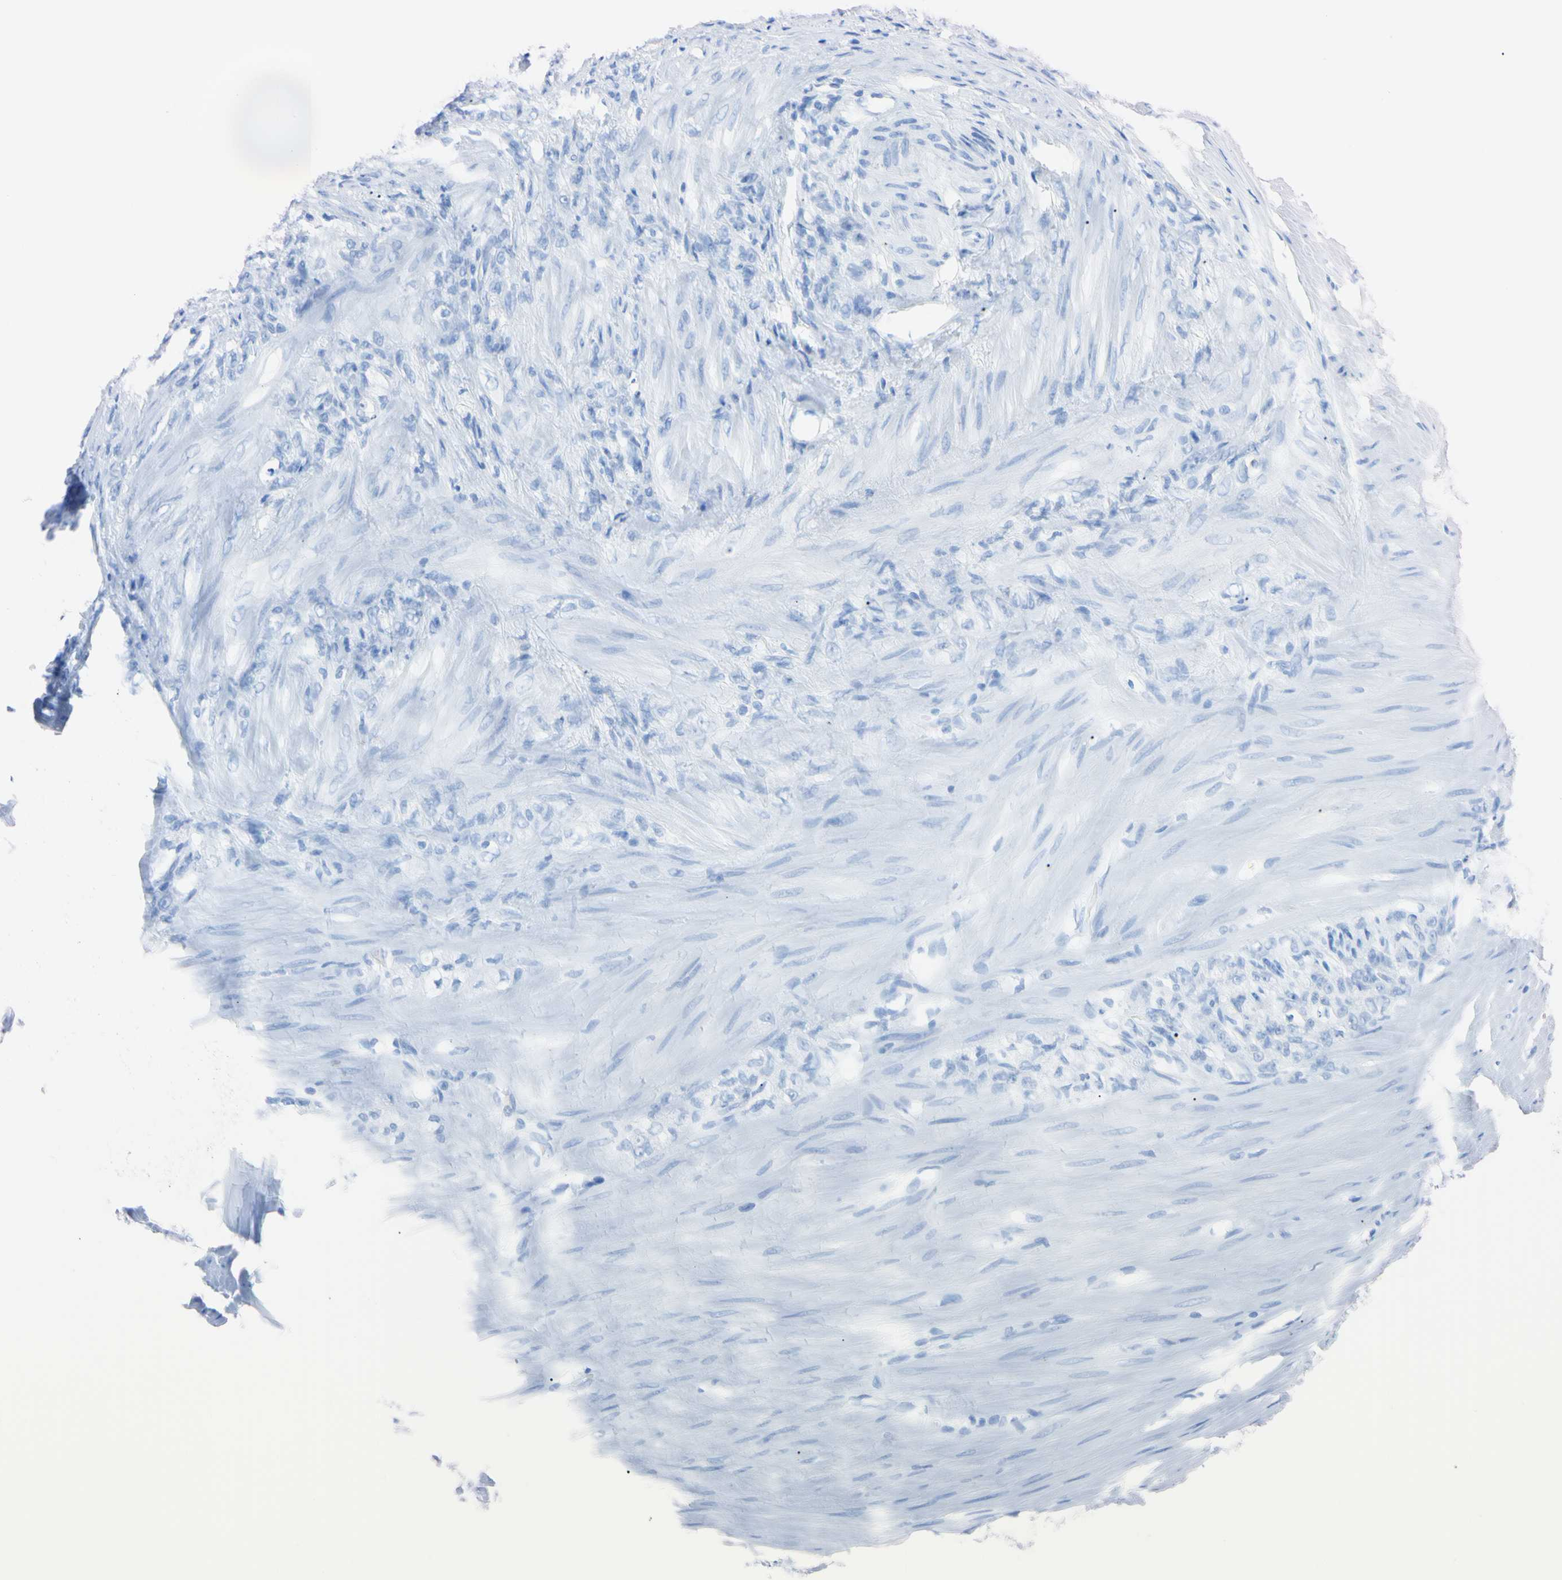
{"staining": {"intensity": "negative", "quantity": "none", "location": "none"}, "tissue": "stomach cancer", "cell_type": "Tumor cells", "image_type": "cancer", "snomed": [{"axis": "morphology", "description": "Adenocarcinoma, NOS"}, {"axis": "topography", "description": "Stomach"}], "caption": "This is an immunohistochemistry micrograph of stomach cancer. There is no staining in tumor cells.", "gene": "NCF4", "patient": {"sex": "male", "age": 82}}